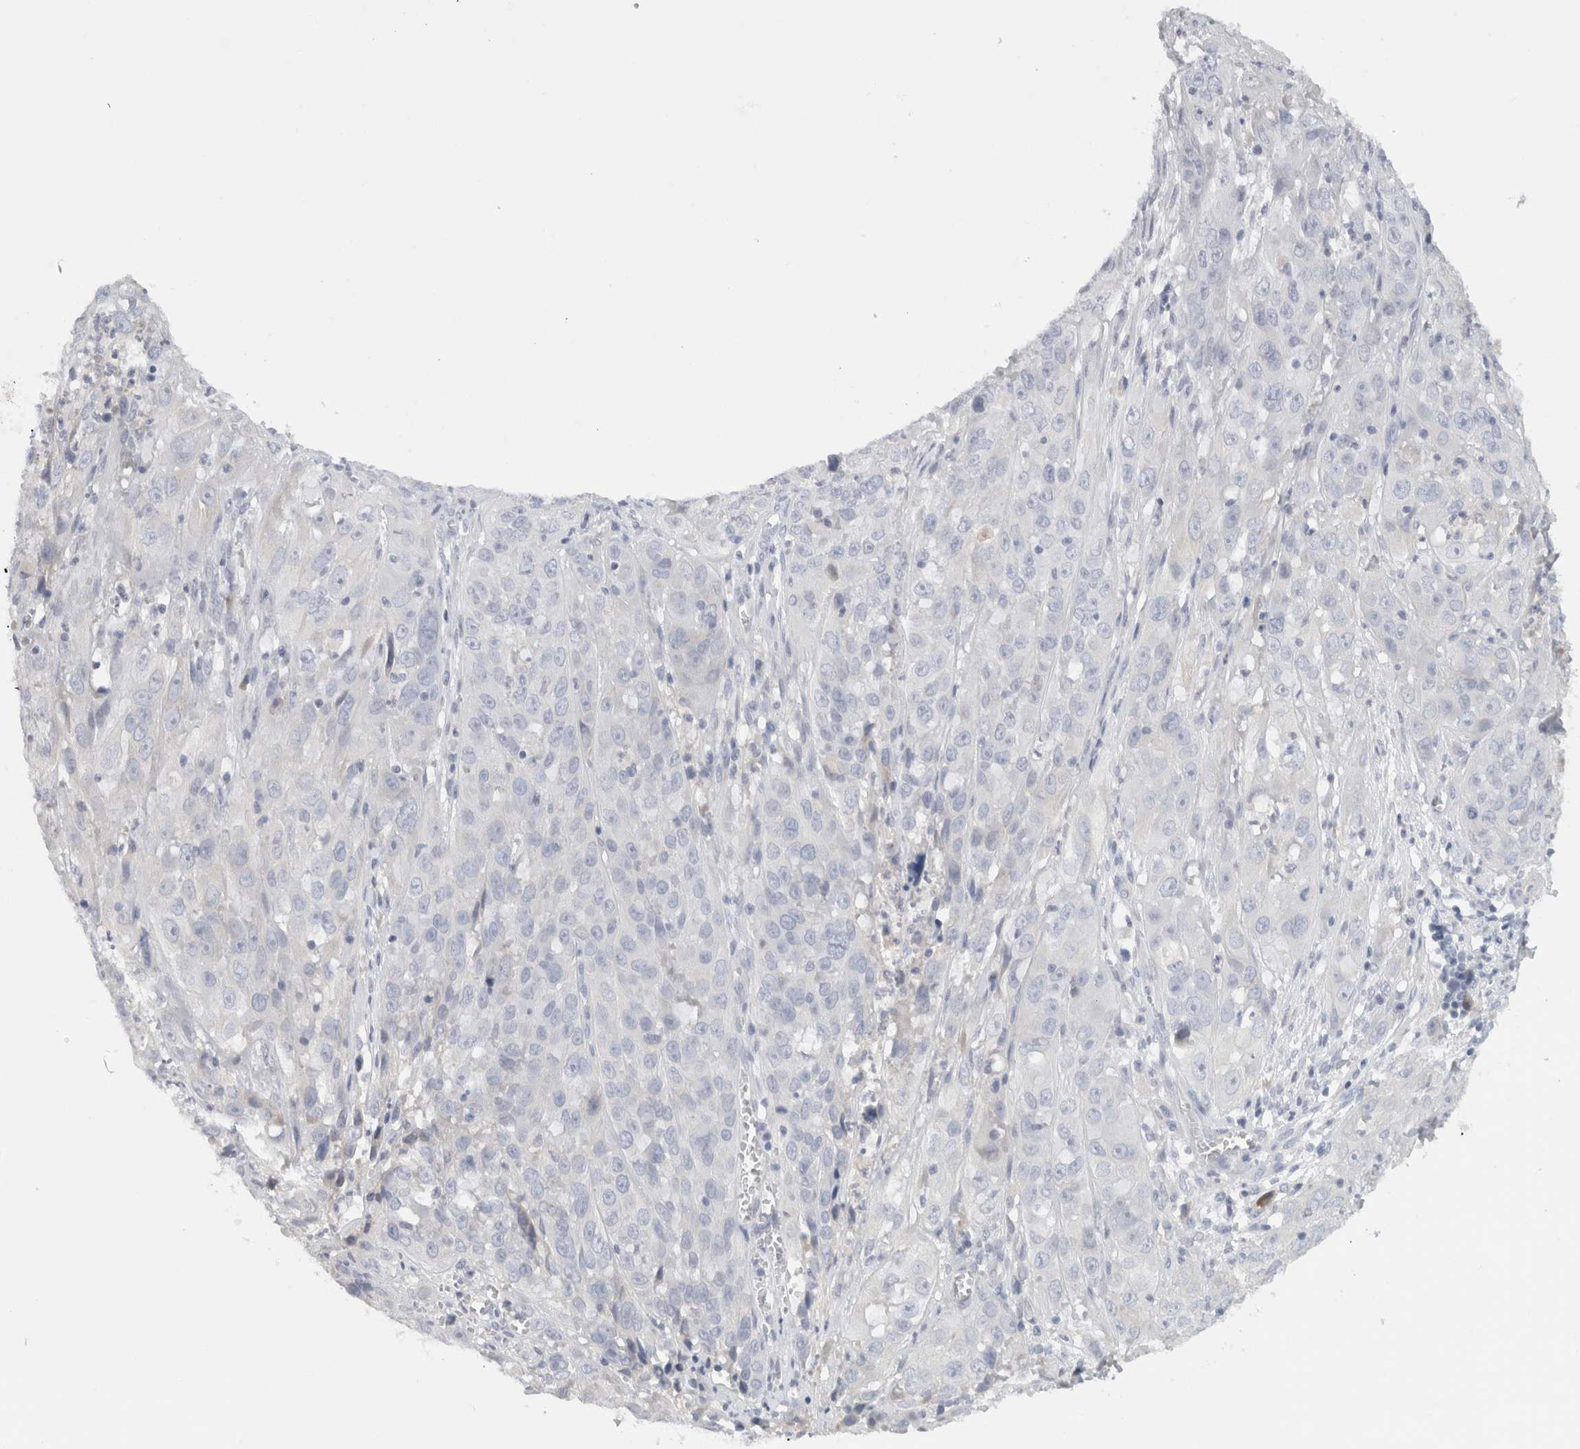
{"staining": {"intensity": "negative", "quantity": "none", "location": "none"}, "tissue": "cervical cancer", "cell_type": "Tumor cells", "image_type": "cancer", "snomed": [{"axis": "morphology", "description": "Squamous cell carcinoma, NOS"}, {"axis": "topography", "description": "Cervix"}], "caption": "A high-resolution histopathology image shows IHC staining of cervical cancer, which displays no significant expression in tumor cells.", "gene": "STK31", "patient": {"sex": "female", "age": 32}}